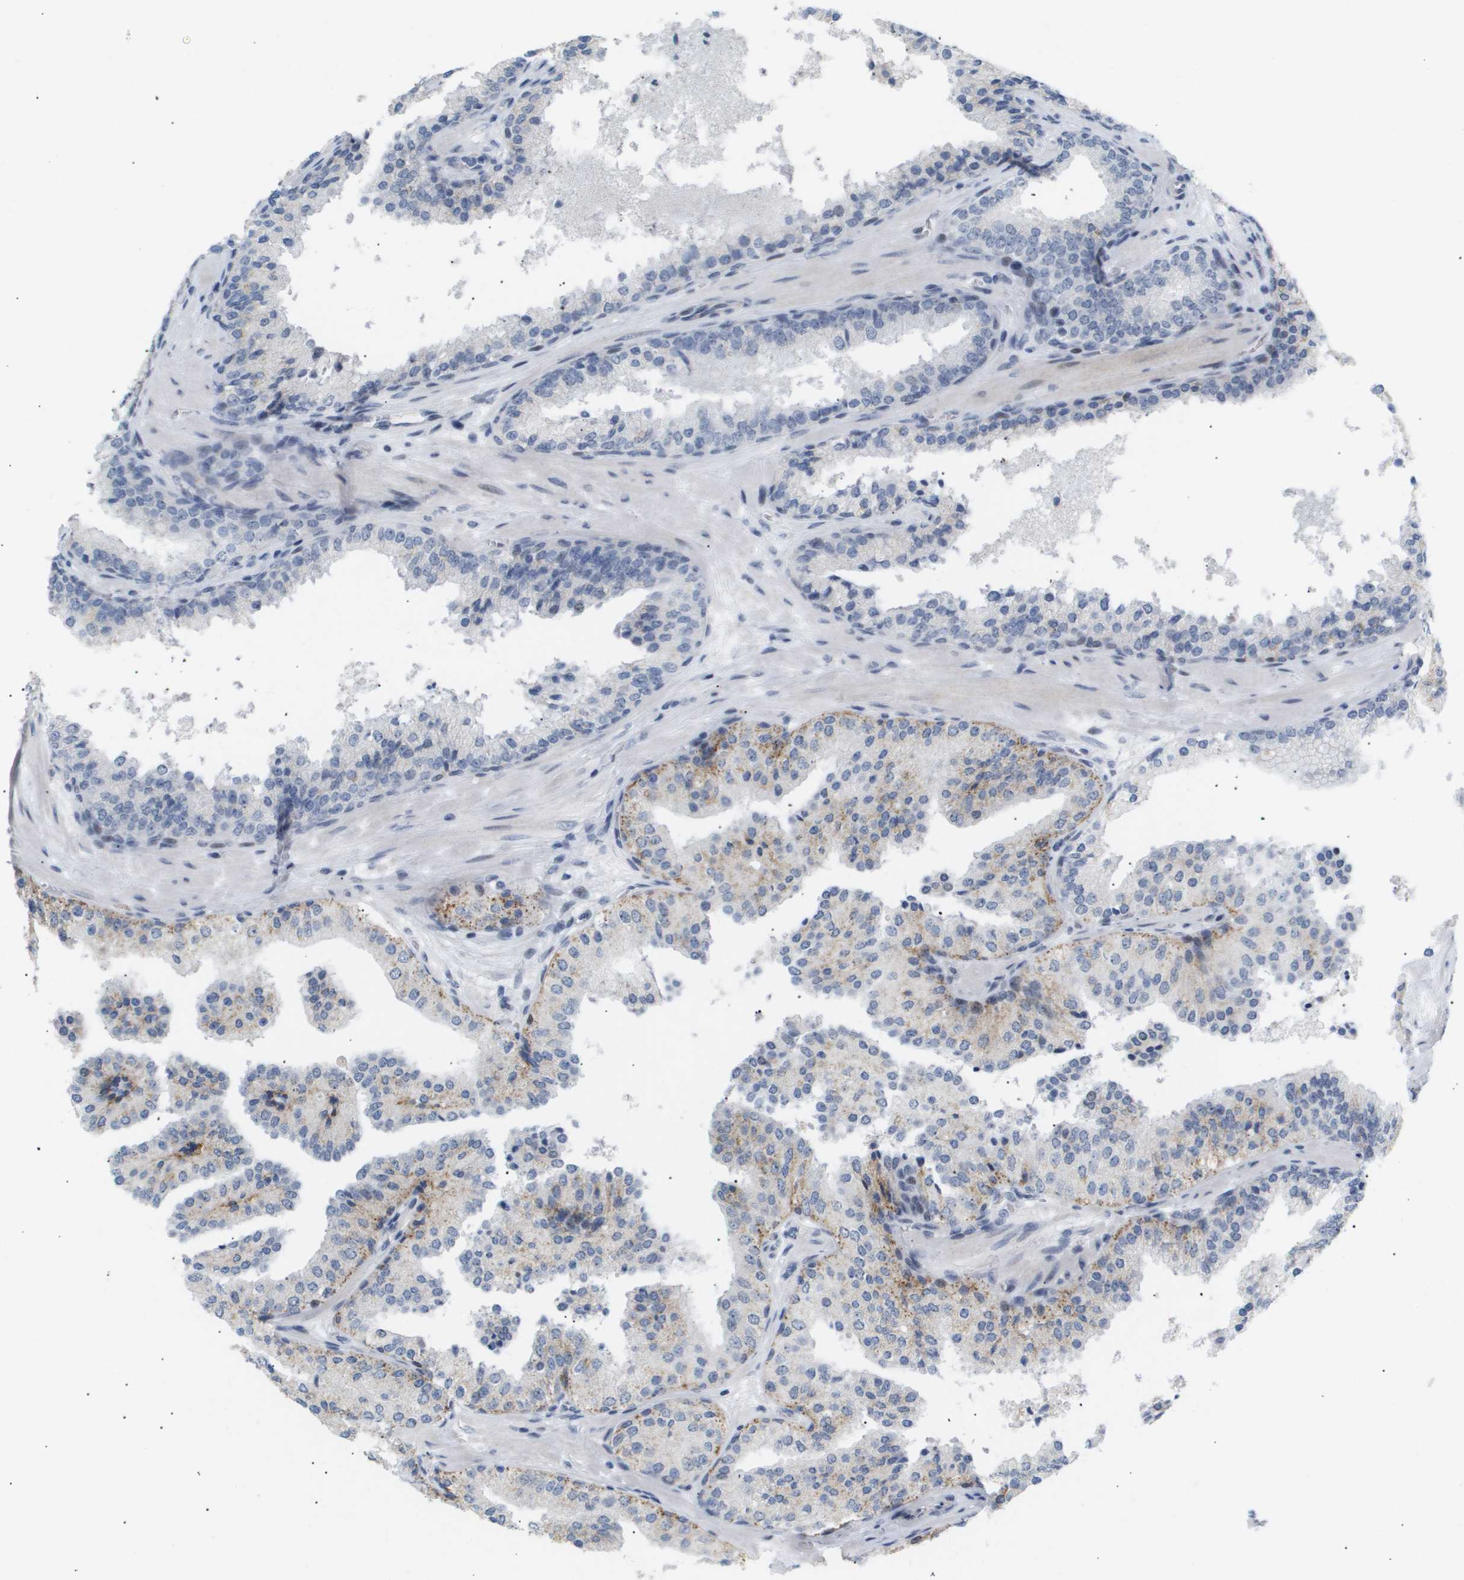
{"staining": {"intensity": "weak", "quantity": "<25%", "location": "cytoplasmic/membranous"}, "tissue": "prostate cancer", "cell_type": "Tumor cells", "image_type": "cancer", "snomed": [{"axis": "morphology", "description": "Adenocarcinoma, High grade"}, {"axis": "topography", "description": "Prostate"}], "caption": "A photomicrograph of human prostate cancer is negative for staining in tumor cells. (Stains: DAB (3,3'-diaminobenzidine) IHC with hematoxylin counter stain, Microscopy: brightfield microscopy at high magnification).", "gene": "PPARD", "patient": {"sex": "male", "age": 65}}